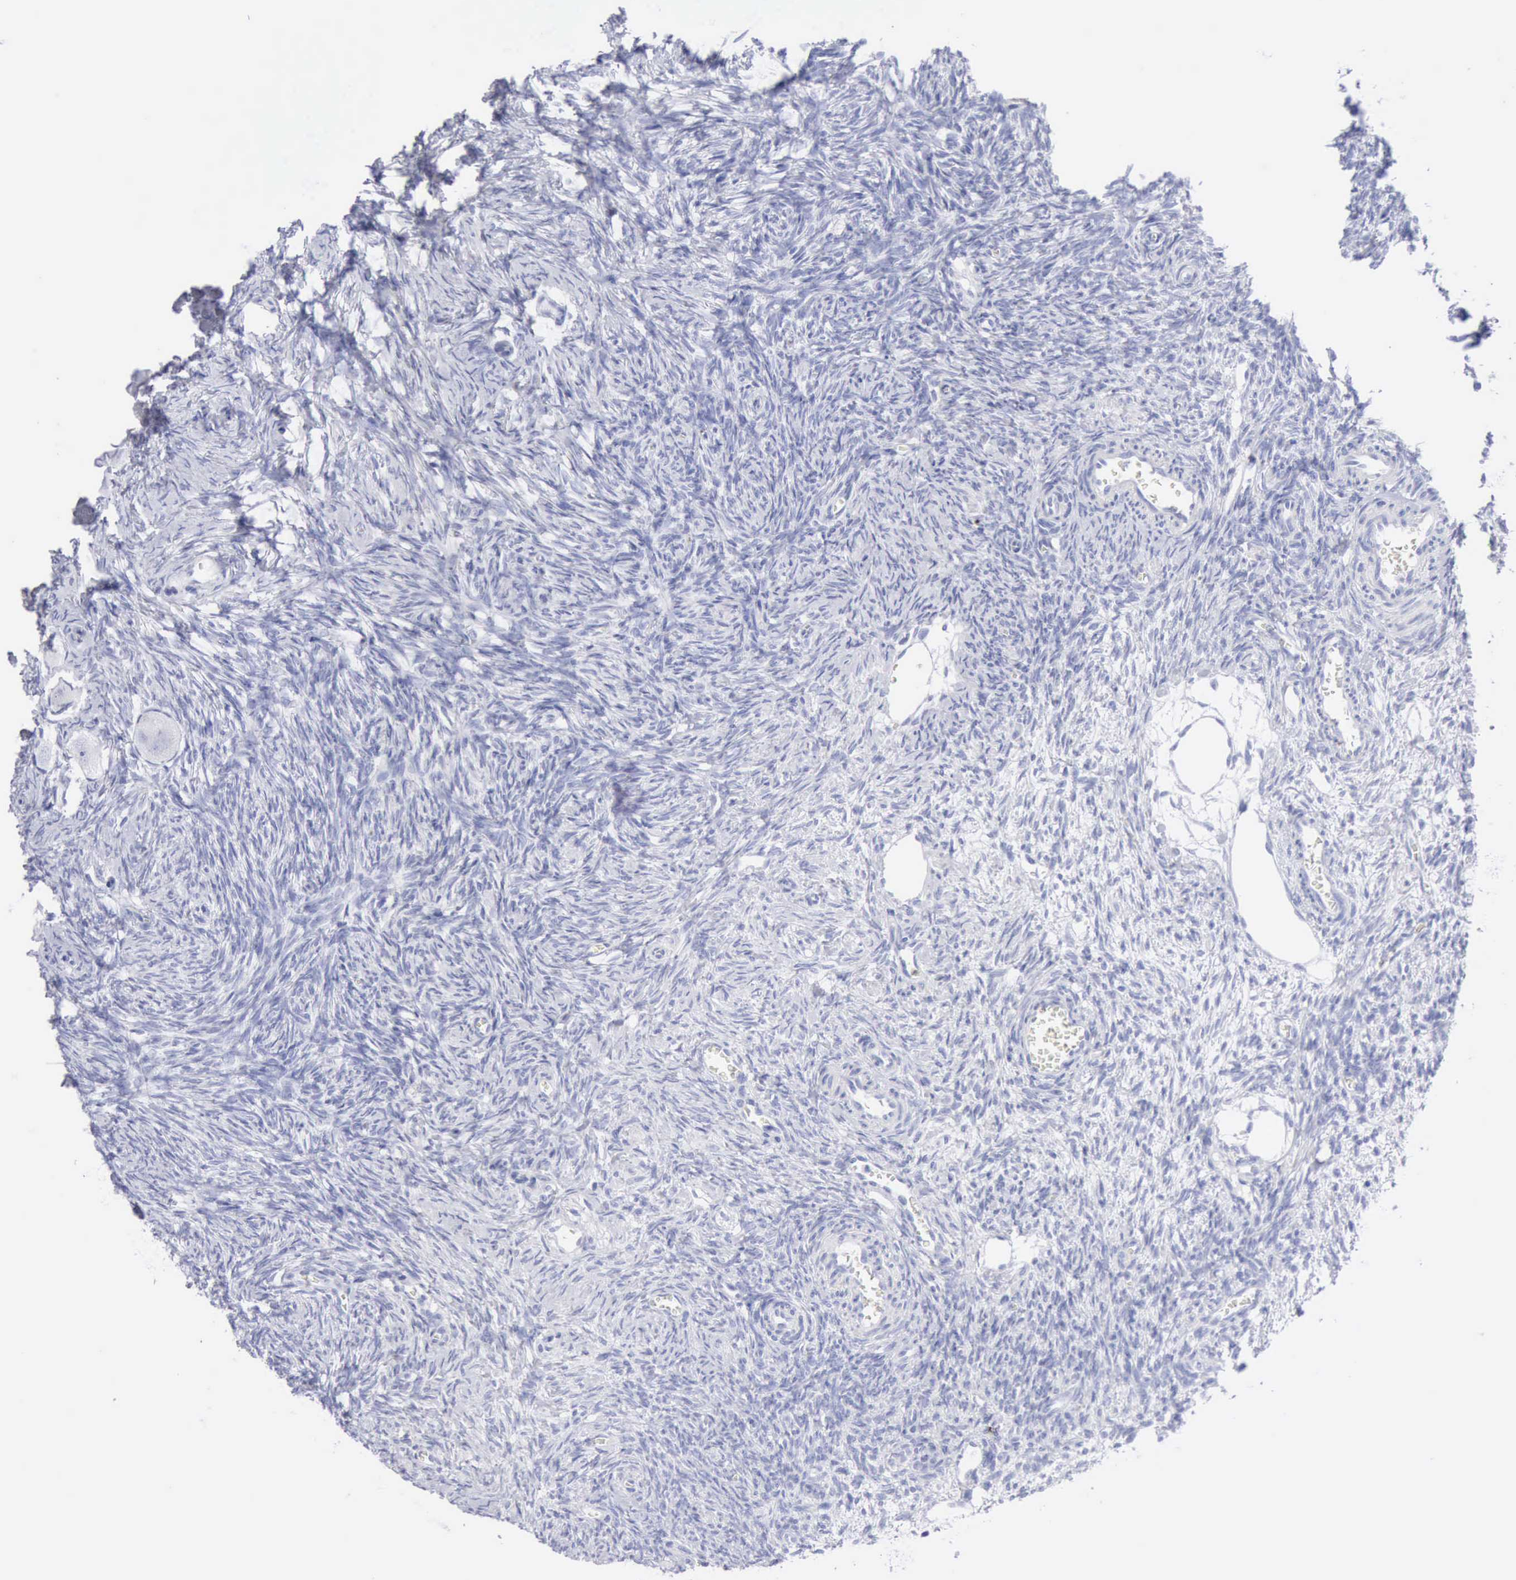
{"staining": {"intensity": "negative", "quantity": "none", "location": "none"}, "tissue": "ovary", "cell_type": "Follicle cells", "image_type": "normal", "snomed": [{"axis": "morphology", "description": "Normal tissue, NOS"}, {"axis": "topography", "description": "Ovary"}], "caption": "High magnification brightfield microscopy of normal ovary stained with DAB (brown) and counterstained with hematoxylin (blue): follicle cells show no significant expression. The staining is performed using DAB brown chromogen with nuclei counter-stained in using hematoxylin.", "gene": "GZMB", "patient": {"sex": "female", "age": 27}}